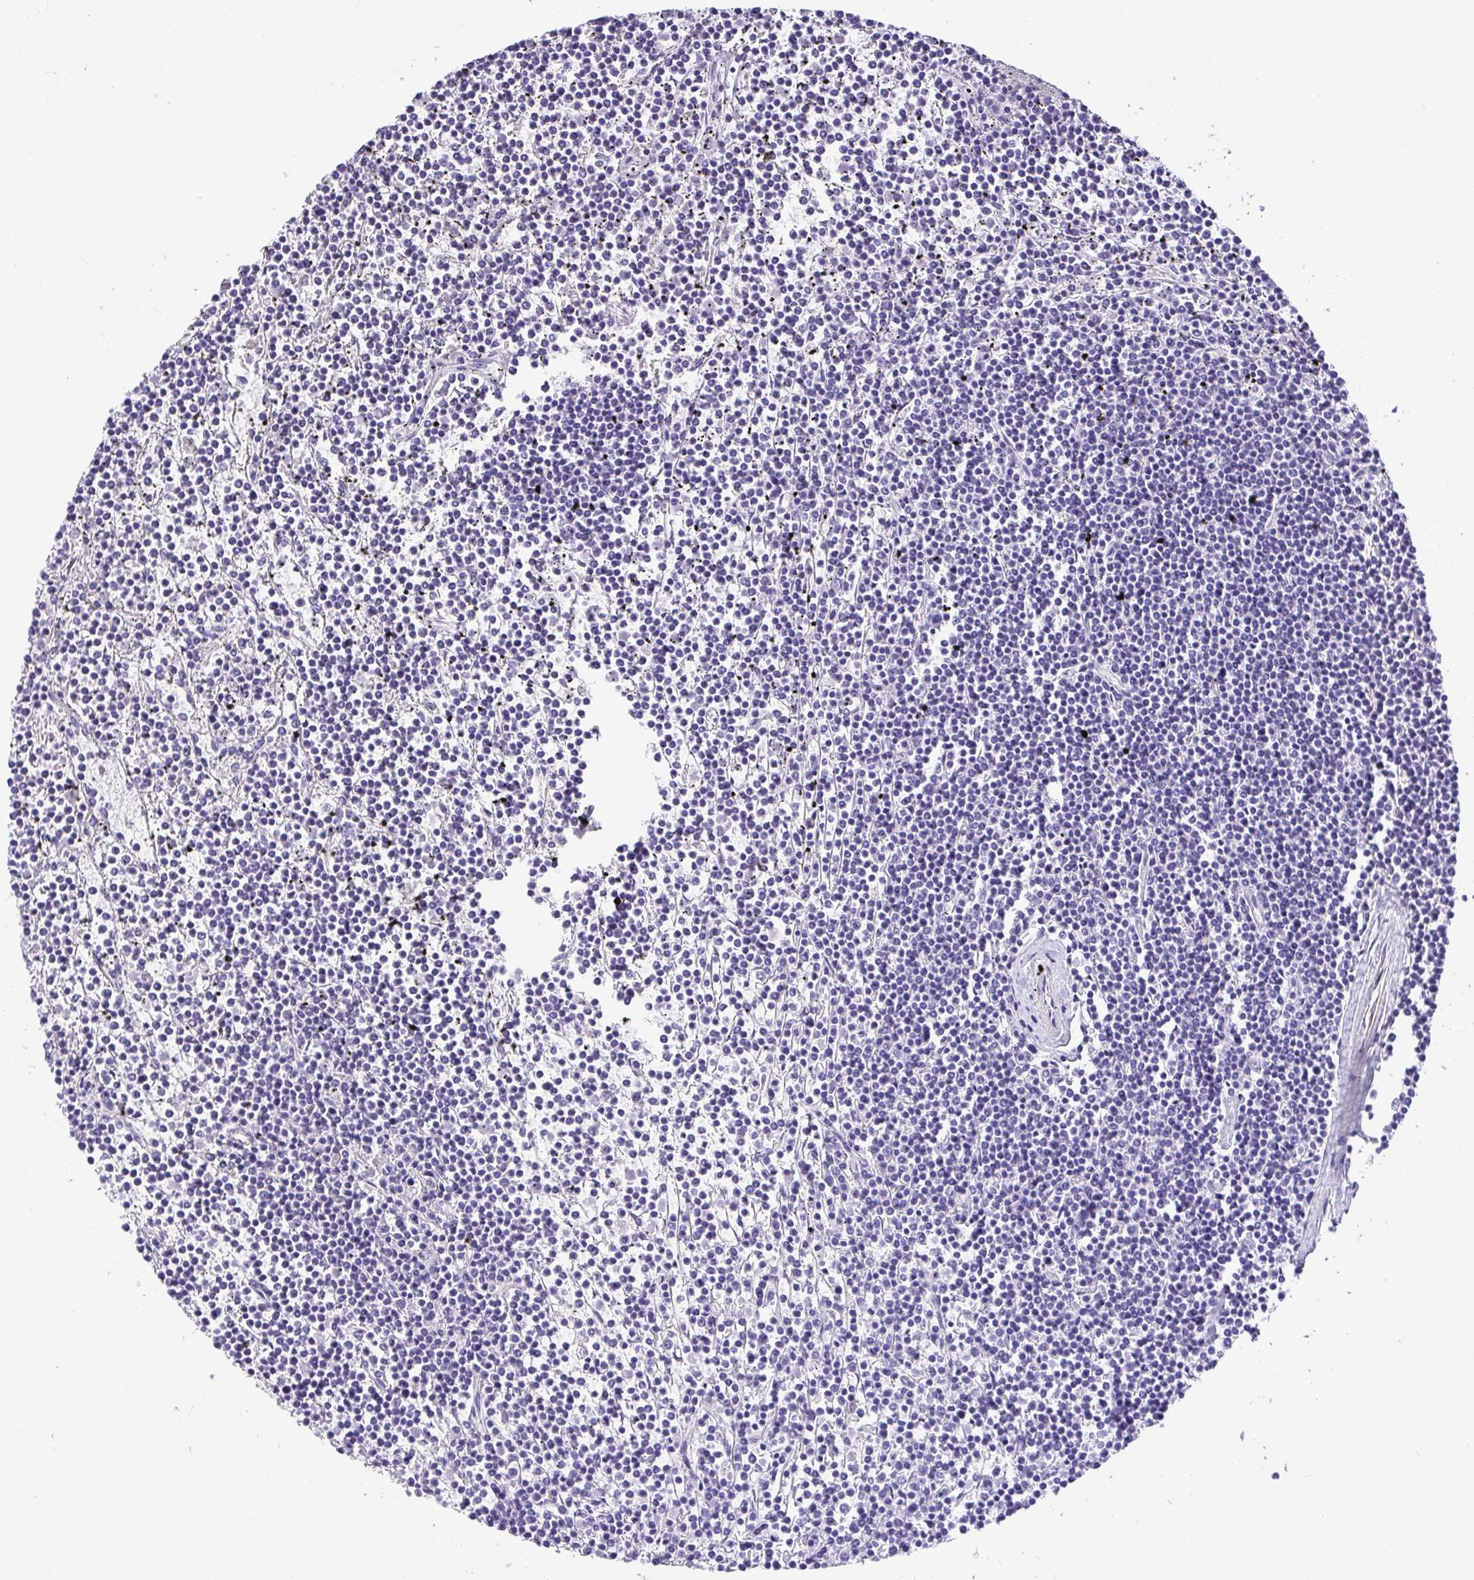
{"staining": {"intensity": "negative", "quantity": "none", "location": "none"}, "tissue": "lymphoma", "cell_type": "Tumor cells", "image_type": "cancer", "snomed": [{"axis": "morphology", "description": "Malignant lymphoma, non-Hodgkin's type, Low grade"}, {"axis": "topography", "description": "Spleen"}], "caption": "The photomicrograph shows no staining of tumor cells in lymphoma.", "gene": "AVIL", "patient": {"sex": "female", "age": 19}}